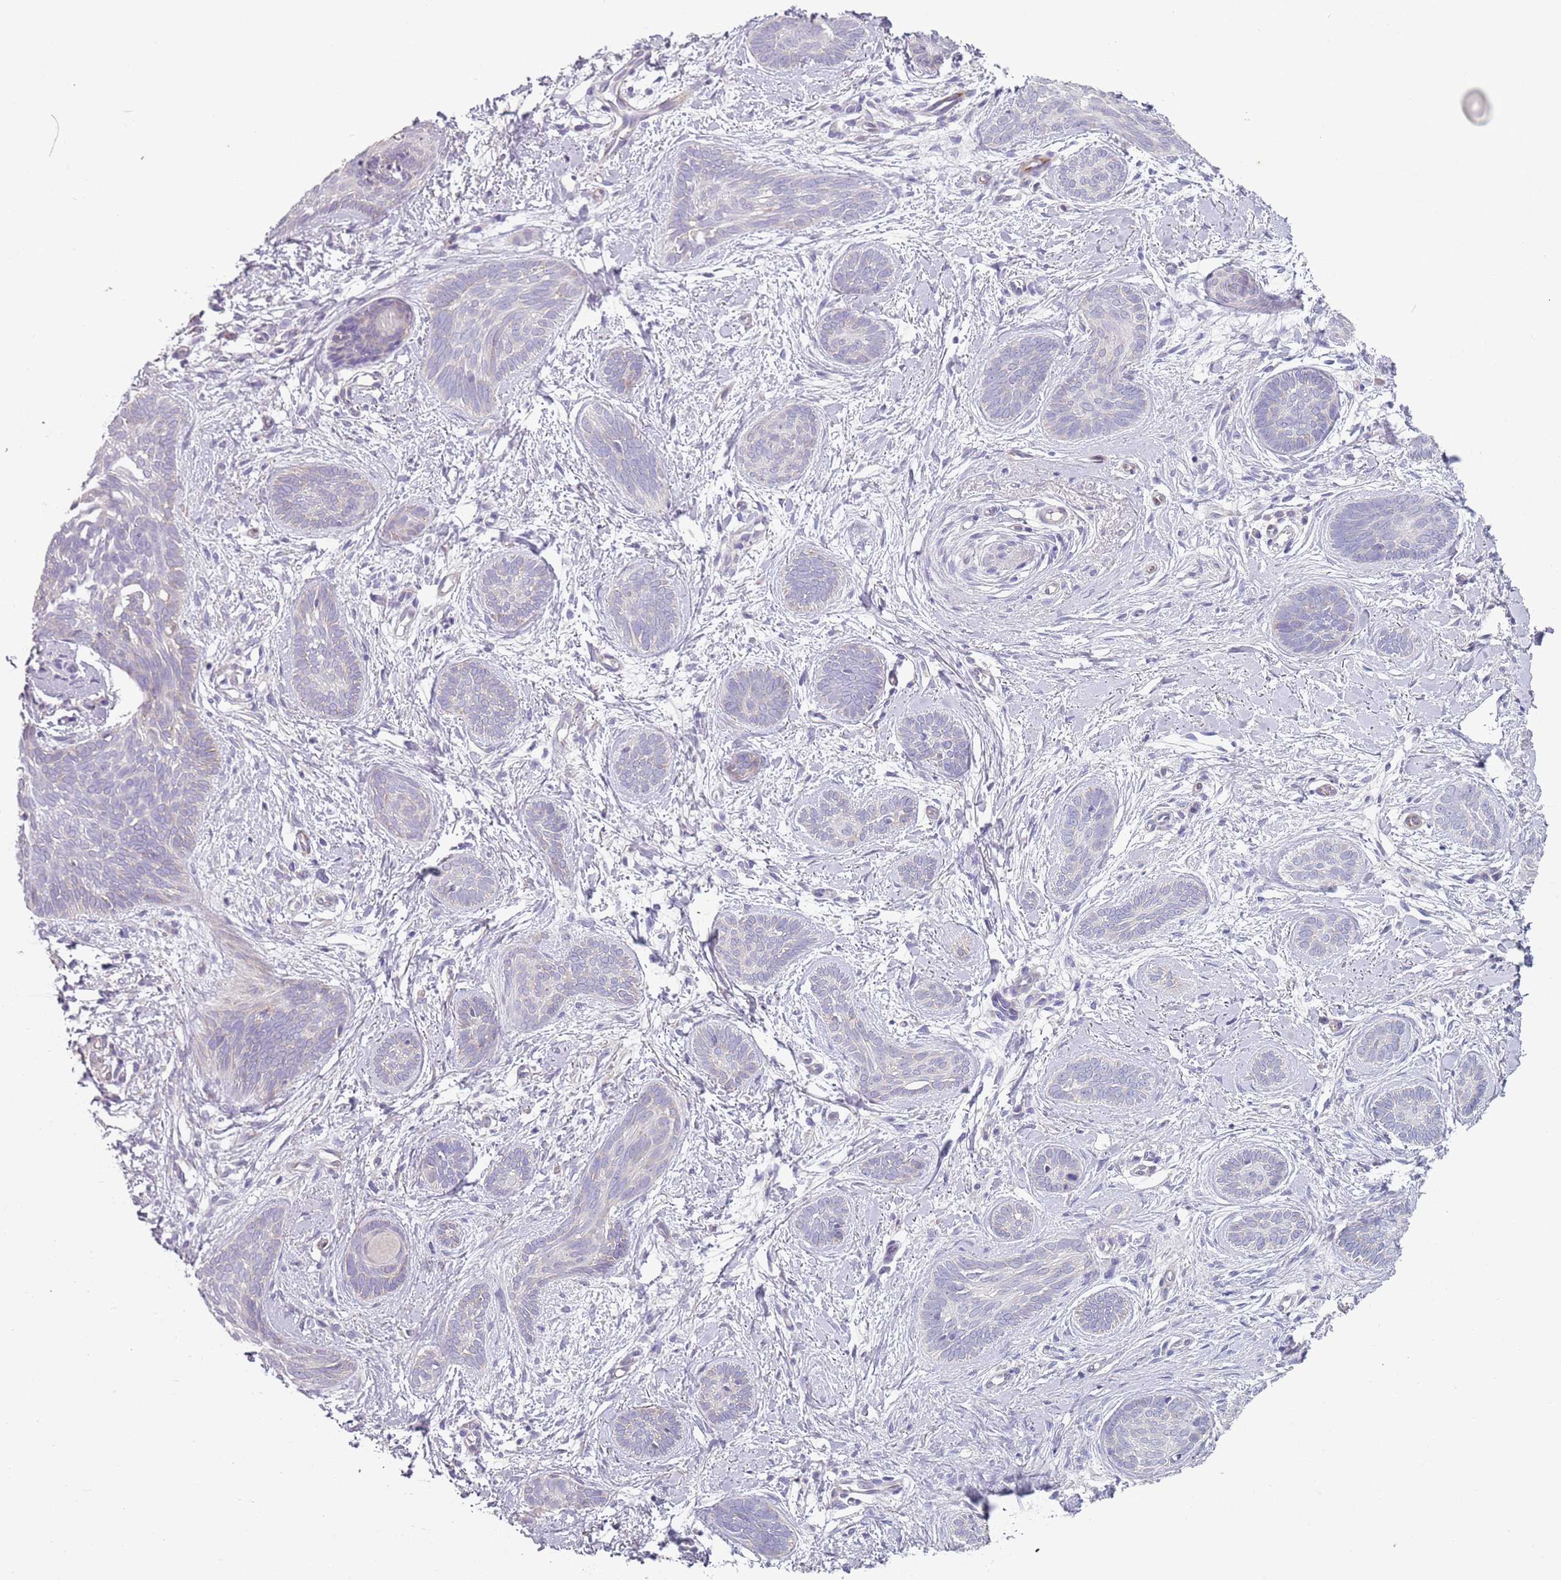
{"staining": {"intensity": "negative", "quantity": "none", "location": "none"}, "tissue": "skin cancer", "cell_type": "Tumor cells", "image_type": "cancer", "snomed": [{"axis": "morphology", "description": "Basal cell carcinoma"}, {"axis": "topography", "description": "Skin"}], "caption": "The IHC photomicrograph has no significant positivity in tumor cells of skin cancer (basal cell carcinoma) tissue. Nuclei are stained in blue.", "gene": "ZNF583", "patient": {"sex": "female", "age": 81}}